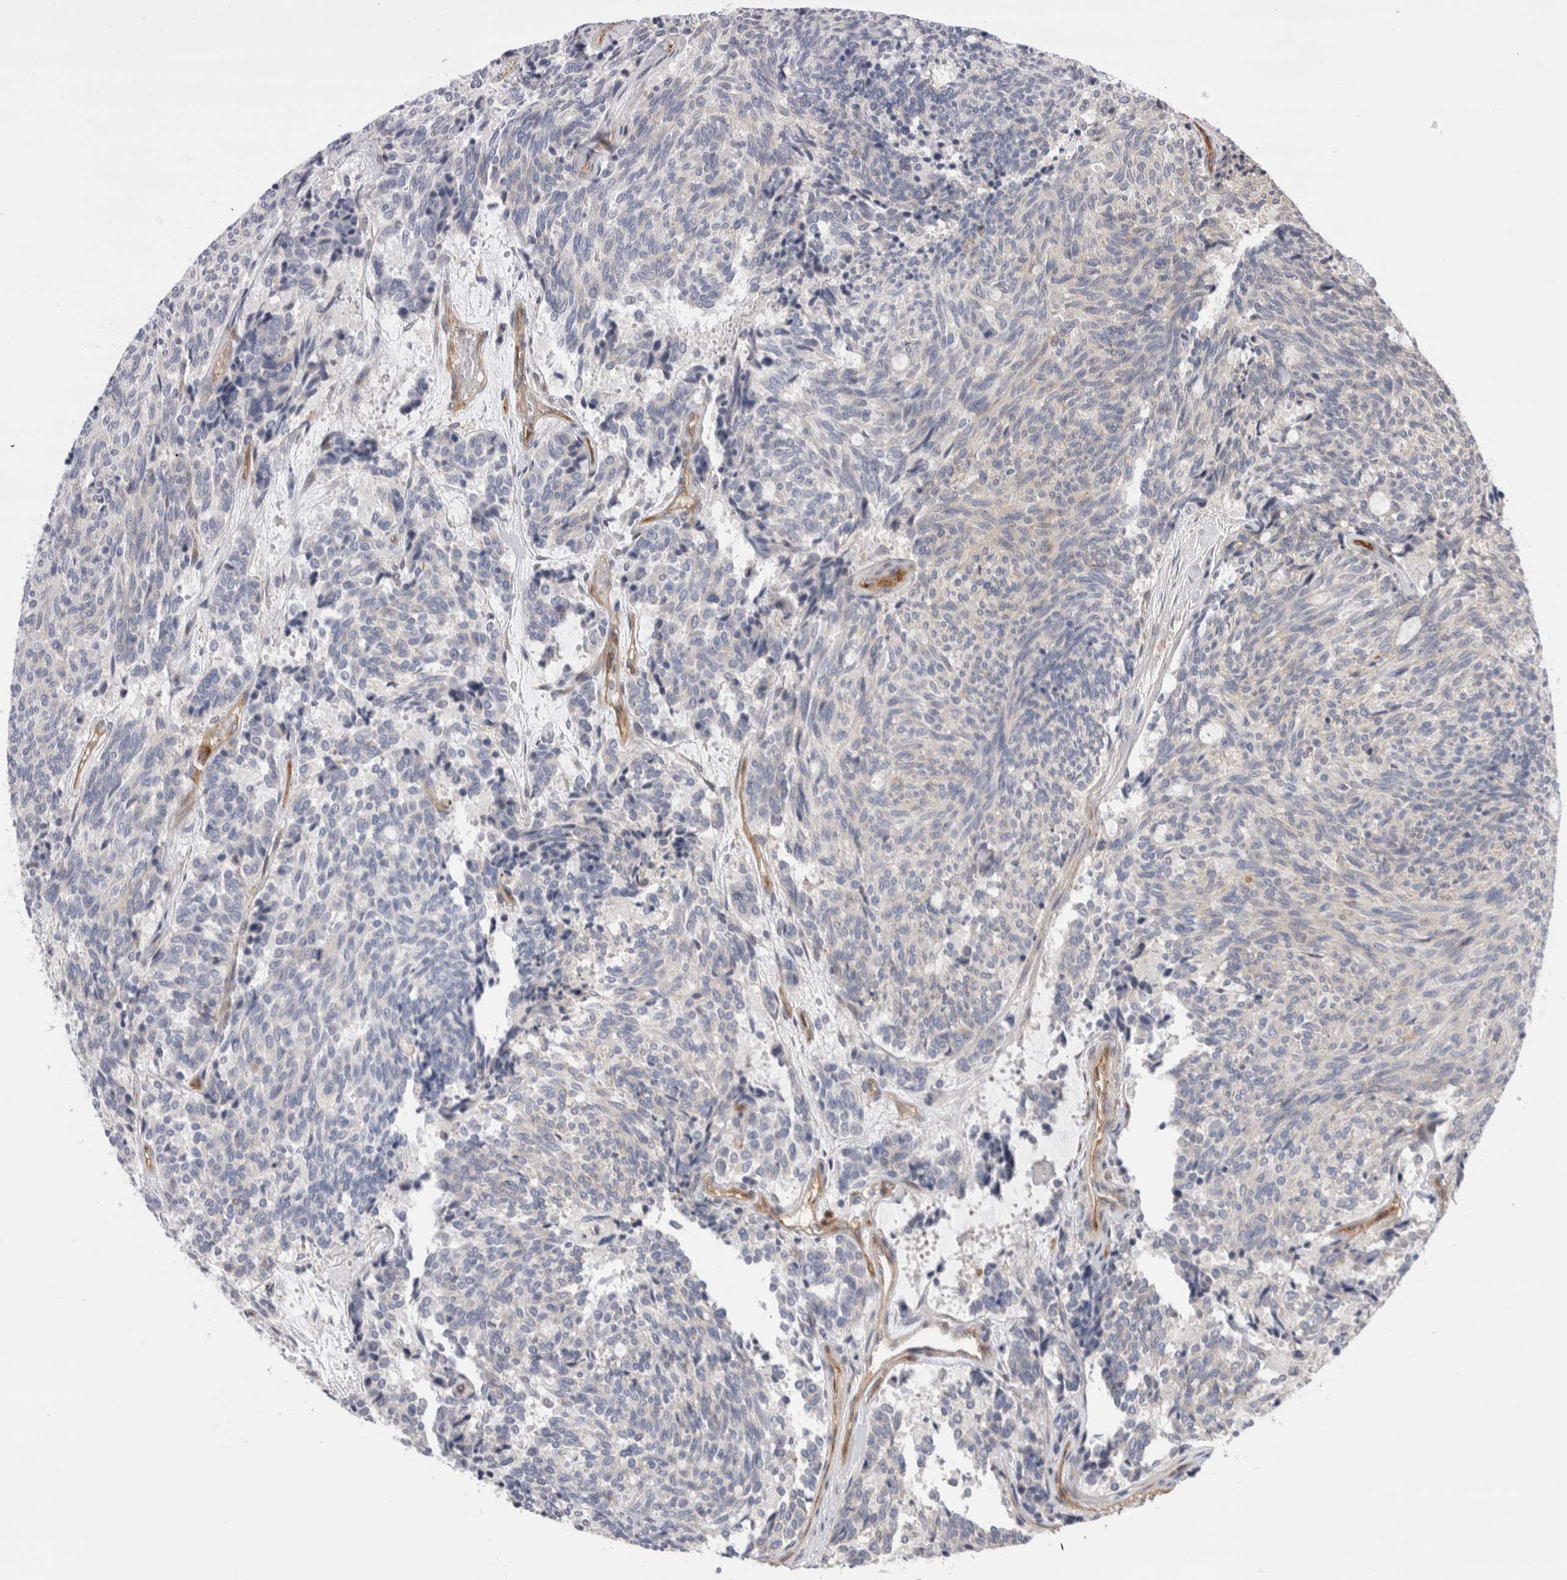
{"staining": {"intensity": "negative", "quantity": "none", "location": "none"}, "tissue": "carcinoid", "cell_type": "Tumor cells", "image_type": "cancer", "snomed": [{"axis": "morphology", "description": "Carcinoid, malignant, NOS"}, {"axis": "topography", "description": "Pancreas"}], "caption": "The micrograph reveals no staining of tumor cells in carcinoid.", "gene": "BNIP2", "patient": {"sex": "female", "age": 54}}